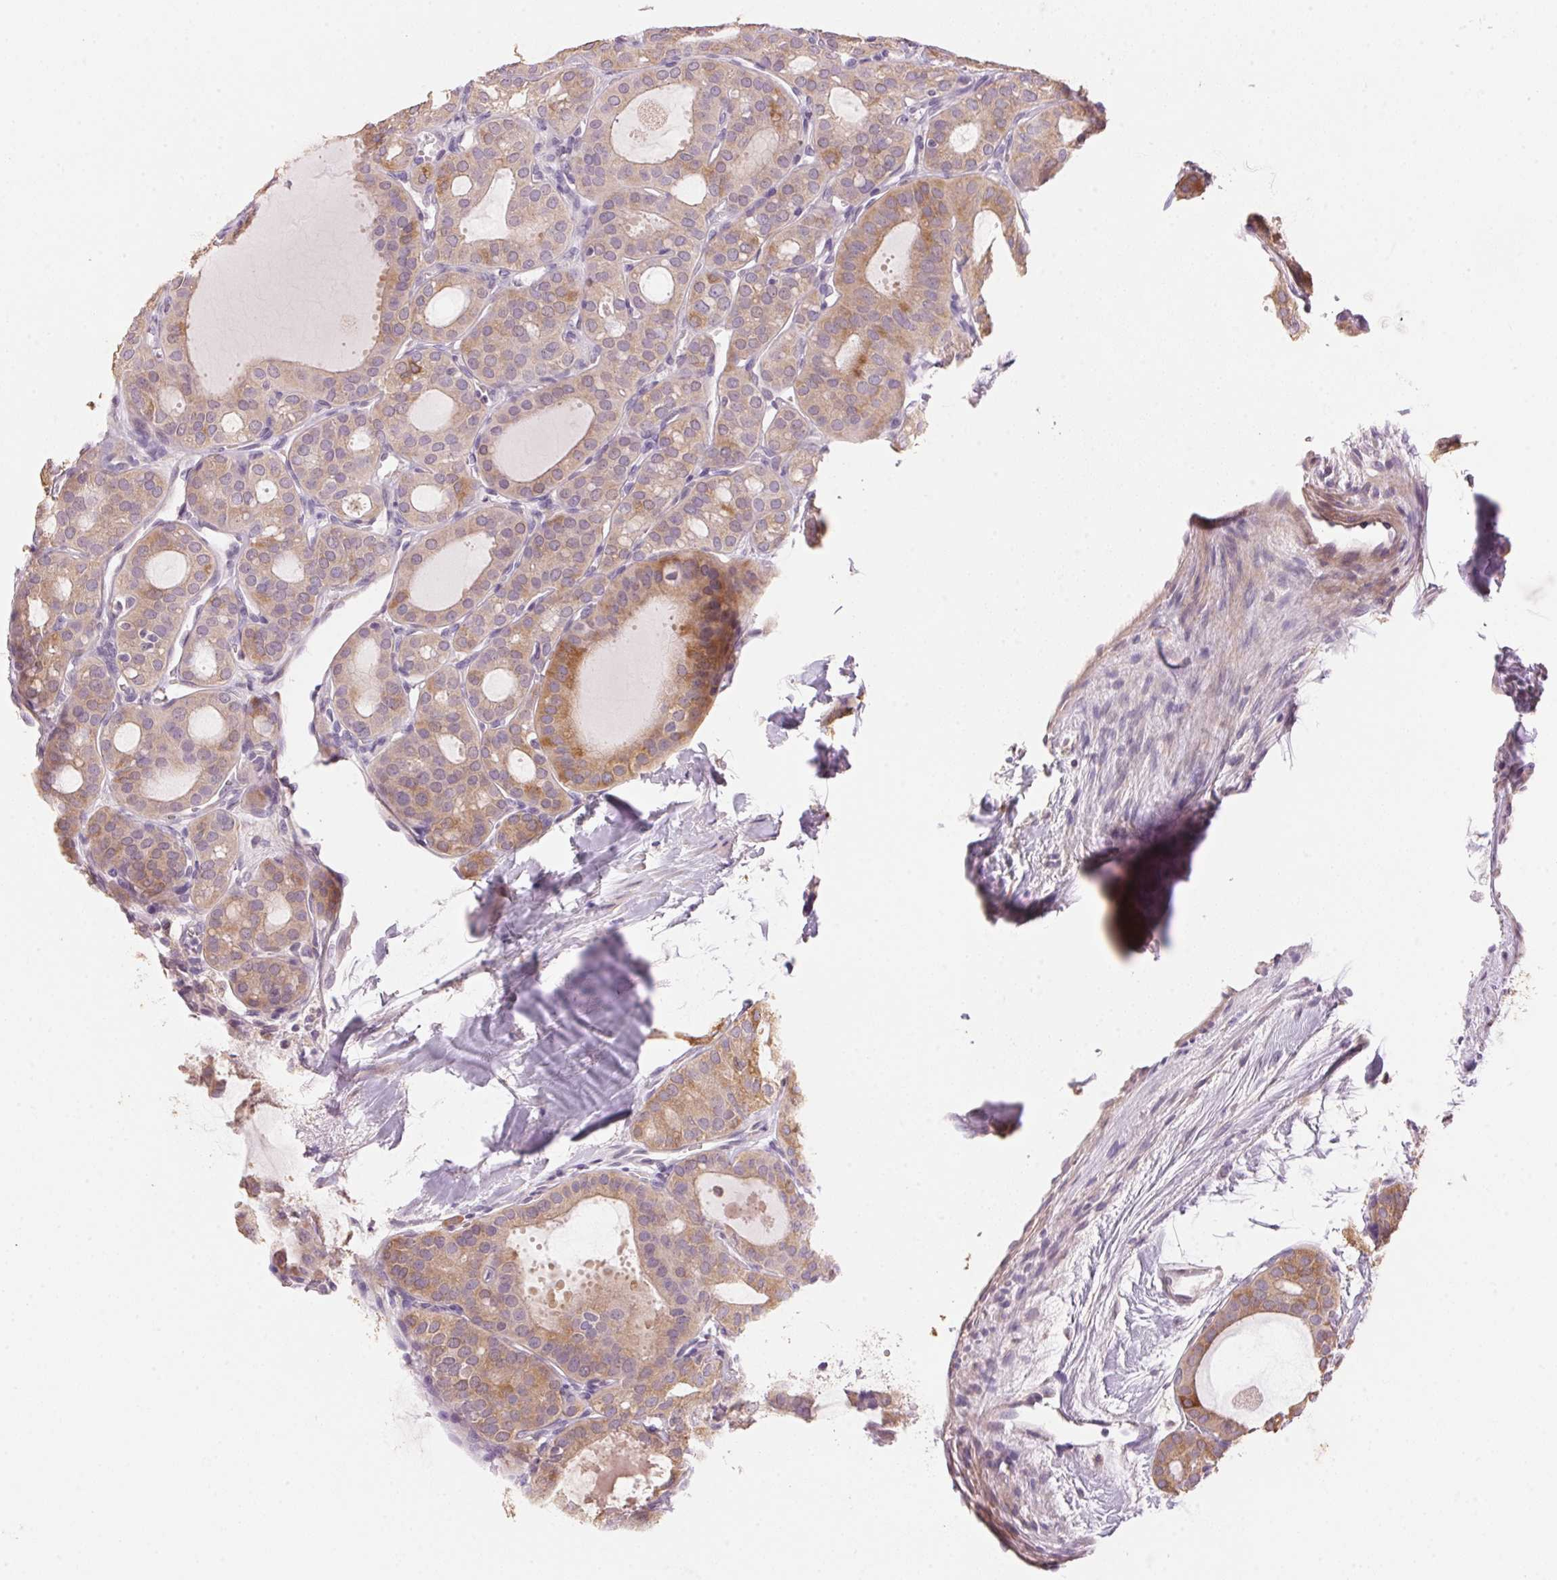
{"staining": {"intensity": "weak", "quantity": "25%-75%", "location": "cytoplasmic/membranous"}, "tissue": "thyroid cancer", "cell_type": "Tumor cells", "image_type": "cancer", "snomed": [{"axis": "morphology", "description": "Follicular adenoma carcinoma, NOS"}, {"axis": "topography", "description": "Thyroid gland"}], "caption": "This image exhibits follicular adenoma carcinoma (thyroid) stained with immunohistochemistry (IHC) to label a protein in brown. The cytoplasmic/membranous of tumor cells show weak positivity for the protein. Nuclei are counter-stained blue.", "gene": "LYZL6", "patient": {"sex": "male", "age": 75}}